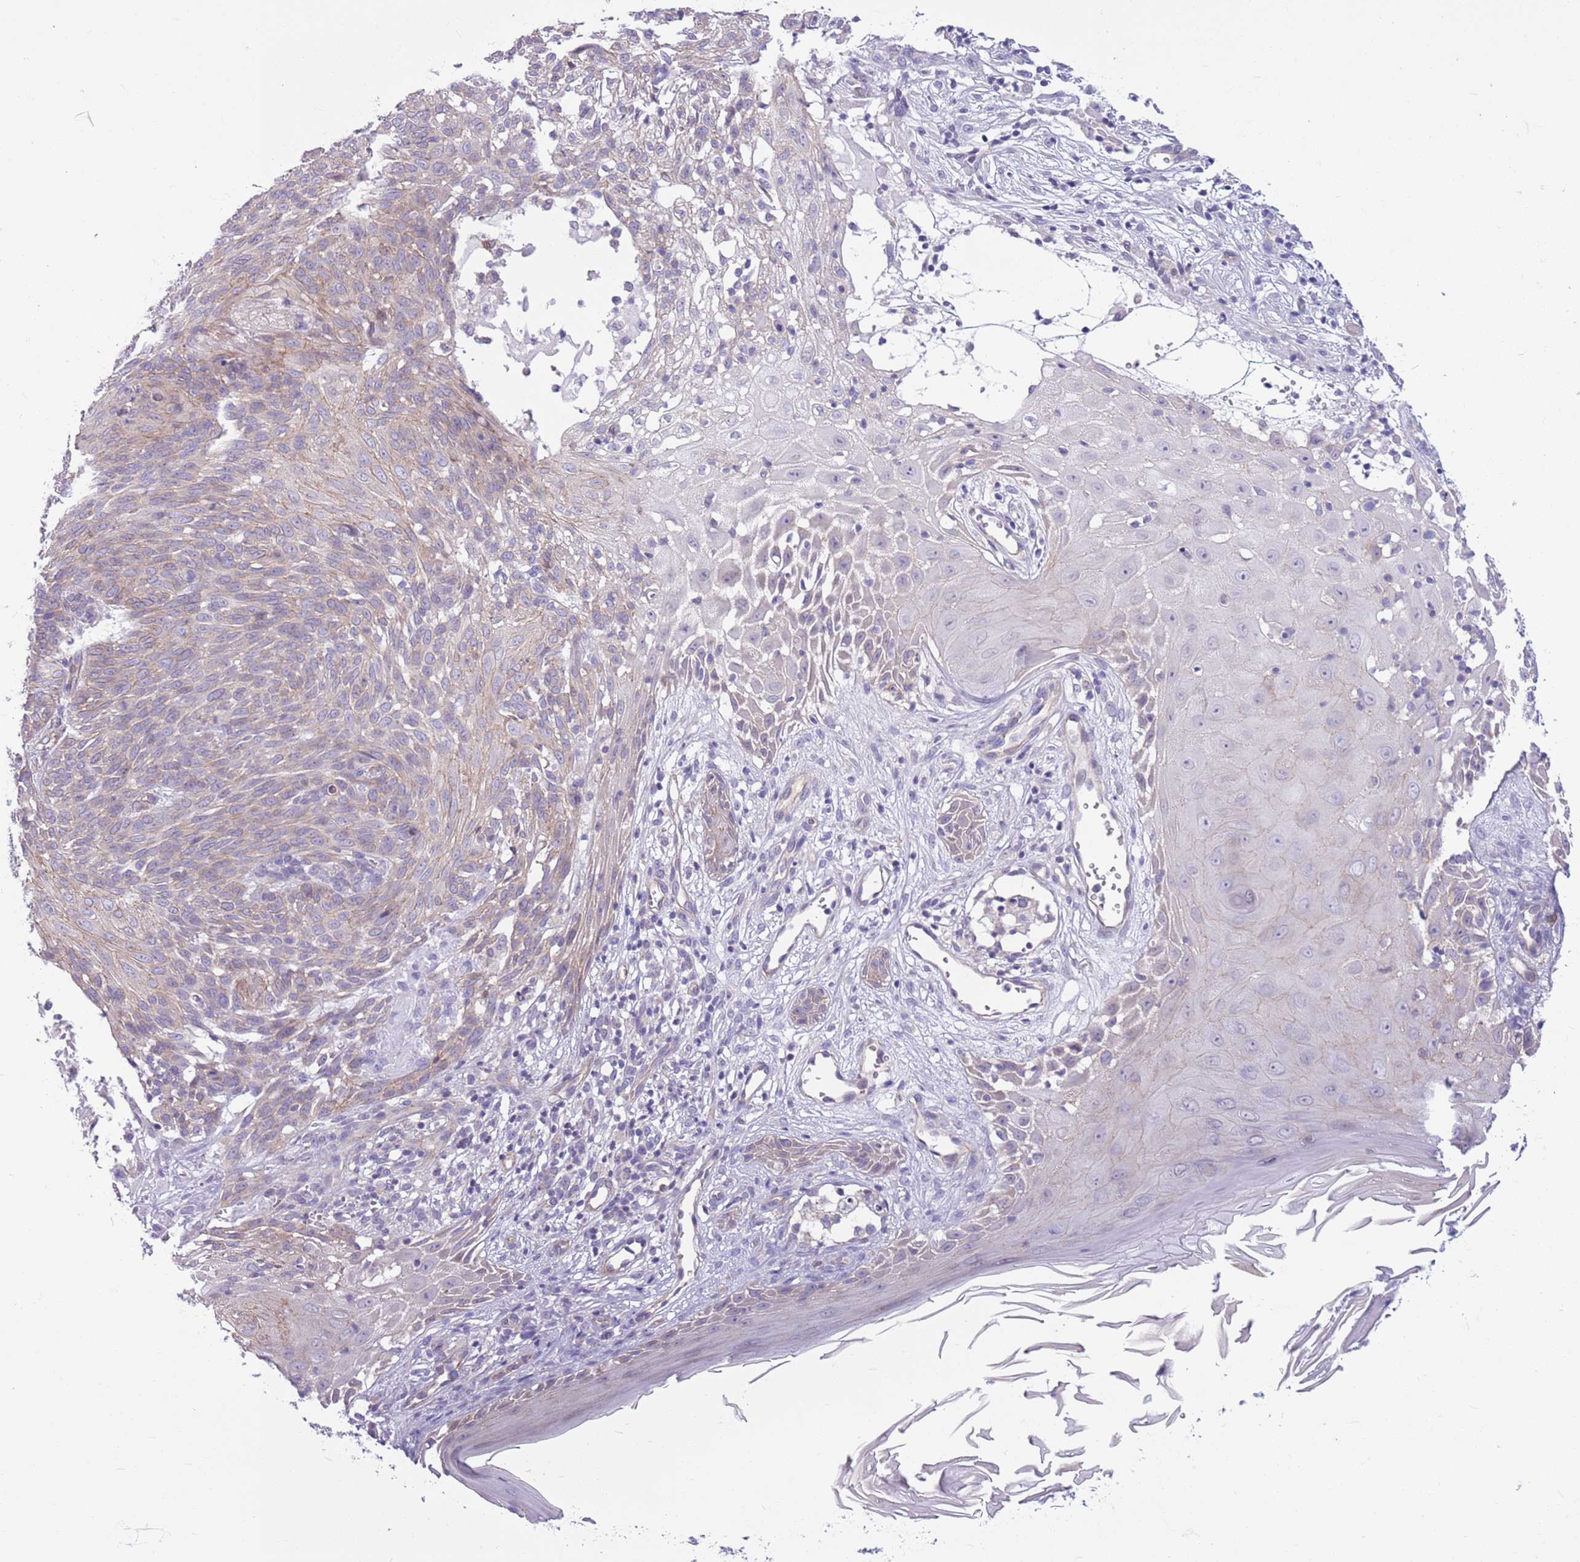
{"staining": {"intensity": "weak", "quantity": "25%-75%", "location": "cytoplasmic/membranous"}, "tissue": "skin cancer", "cell_type": "Tumor cells", "image_type": "cancer", "snomed": [{"axis": "morphology", "description": "Basal cell carcinoma"}, {"axis": "topography", "description": "Skin"}], "caption": "Skin cancer (basal cell carcinoma) tissue displays weak cytoplasmic/membranous expression in approximately 25%-75% of tumor cells, visualized by immunohistochemistry. The staining was performed using DAB to visualize the protein expression in brown, while the nuclei were stained in blue with hematoxylin (Magnification: 20x).", "gene": "PARP8", "patient": {"sex": "female", "age": 86}}